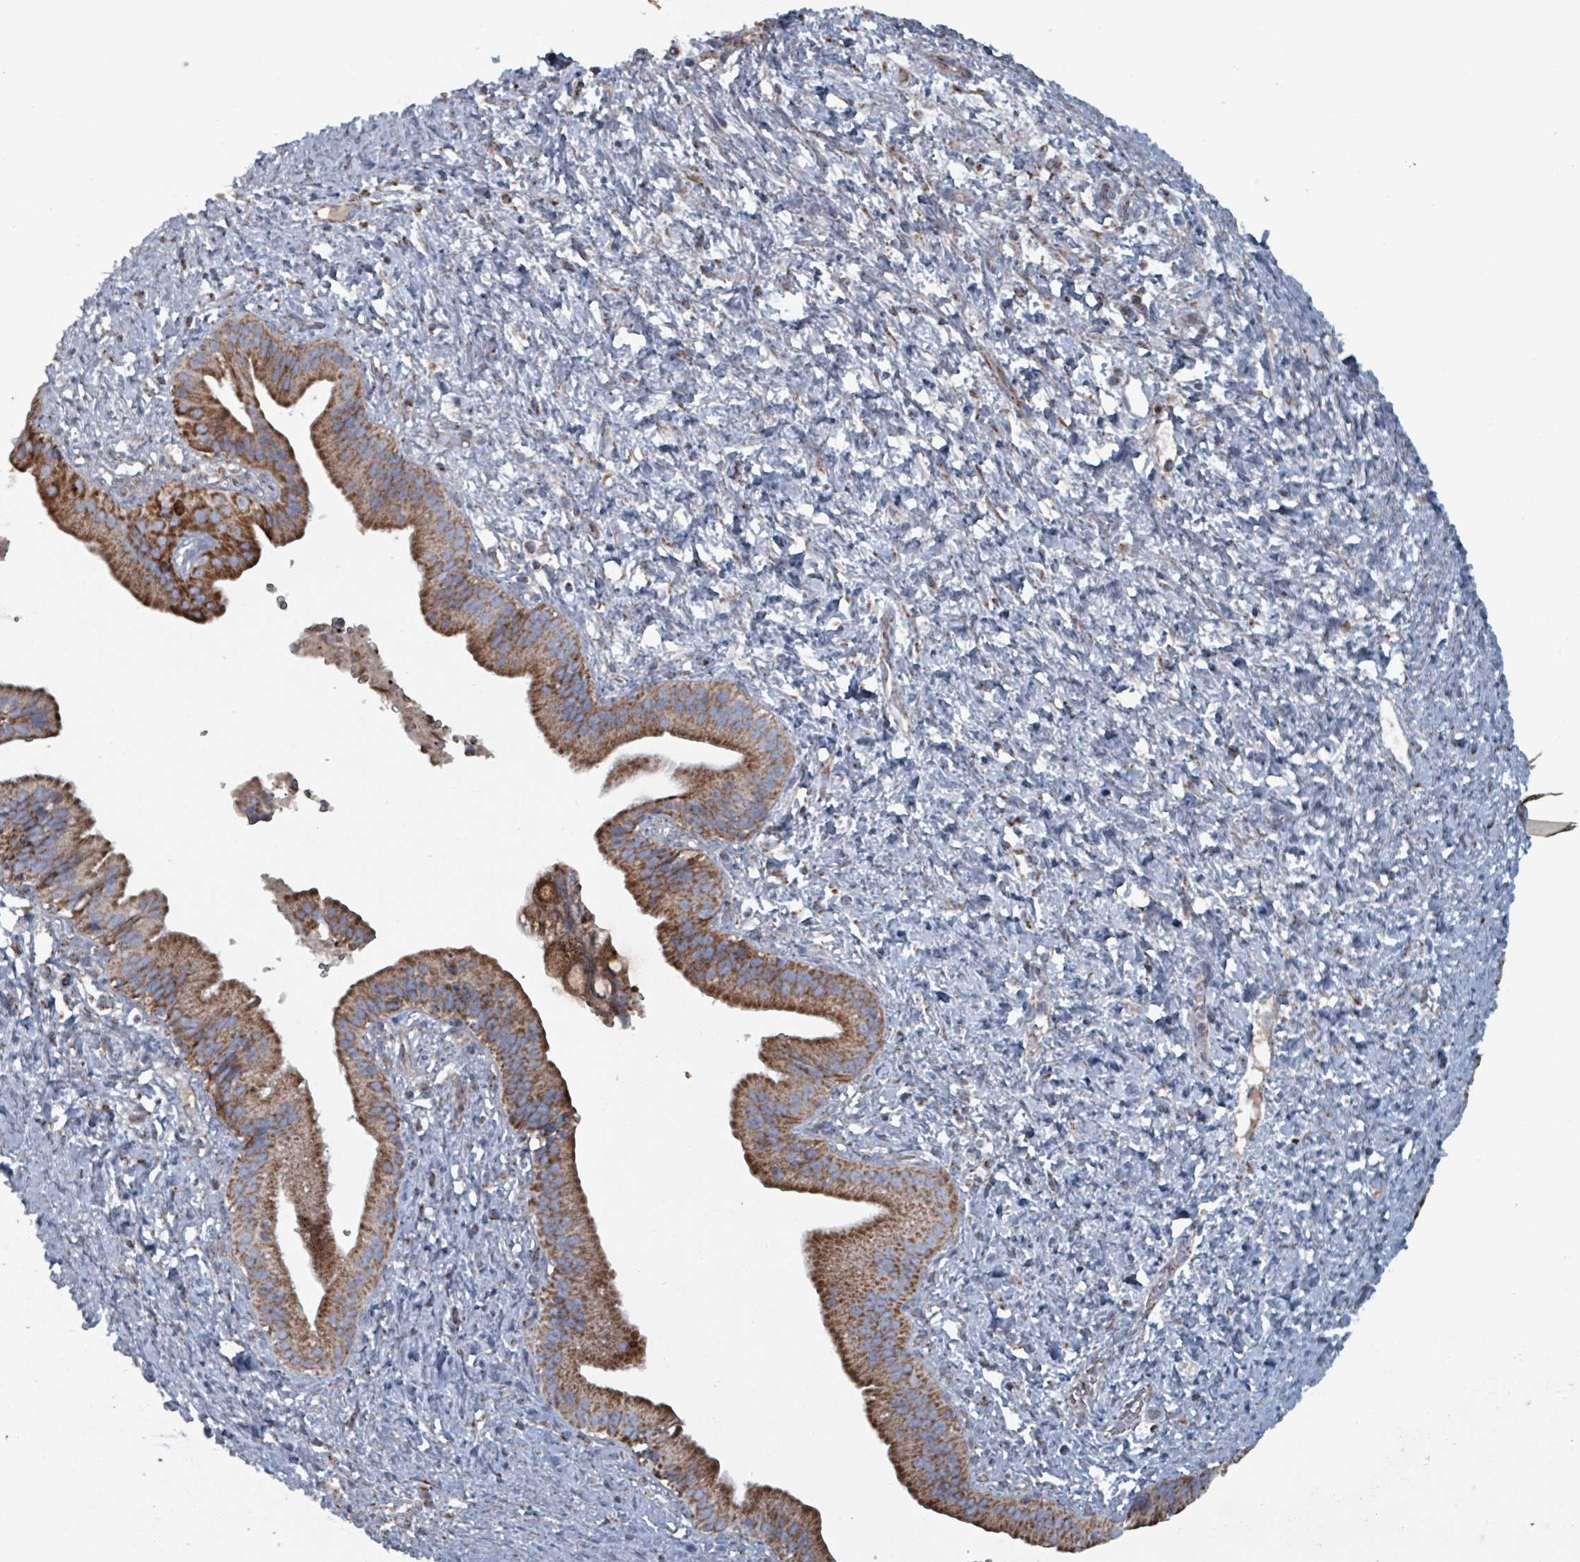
{"staining": {"intensity": "strong", "quantity": ">75%", "location": "cytoplasmic/membranous"}, "tissue": "pancreatic cancer", "cell_type": "Tumor cells", "image_type": "cancer", "snomed": [{"axis": "morphology", "description": "Adenocarcinoma, NOS"}, {"axis": "topography", "description": "Pancreas"}], "caption": "Pancreatic cancer (adenocarcinoma) stained with a brown dye displays strong cytoplasmic/membranous positive expression in approximately >75% of tumor cells.", "gene": "ABHD18", "patient": {"sex": "male", "age": 68}}